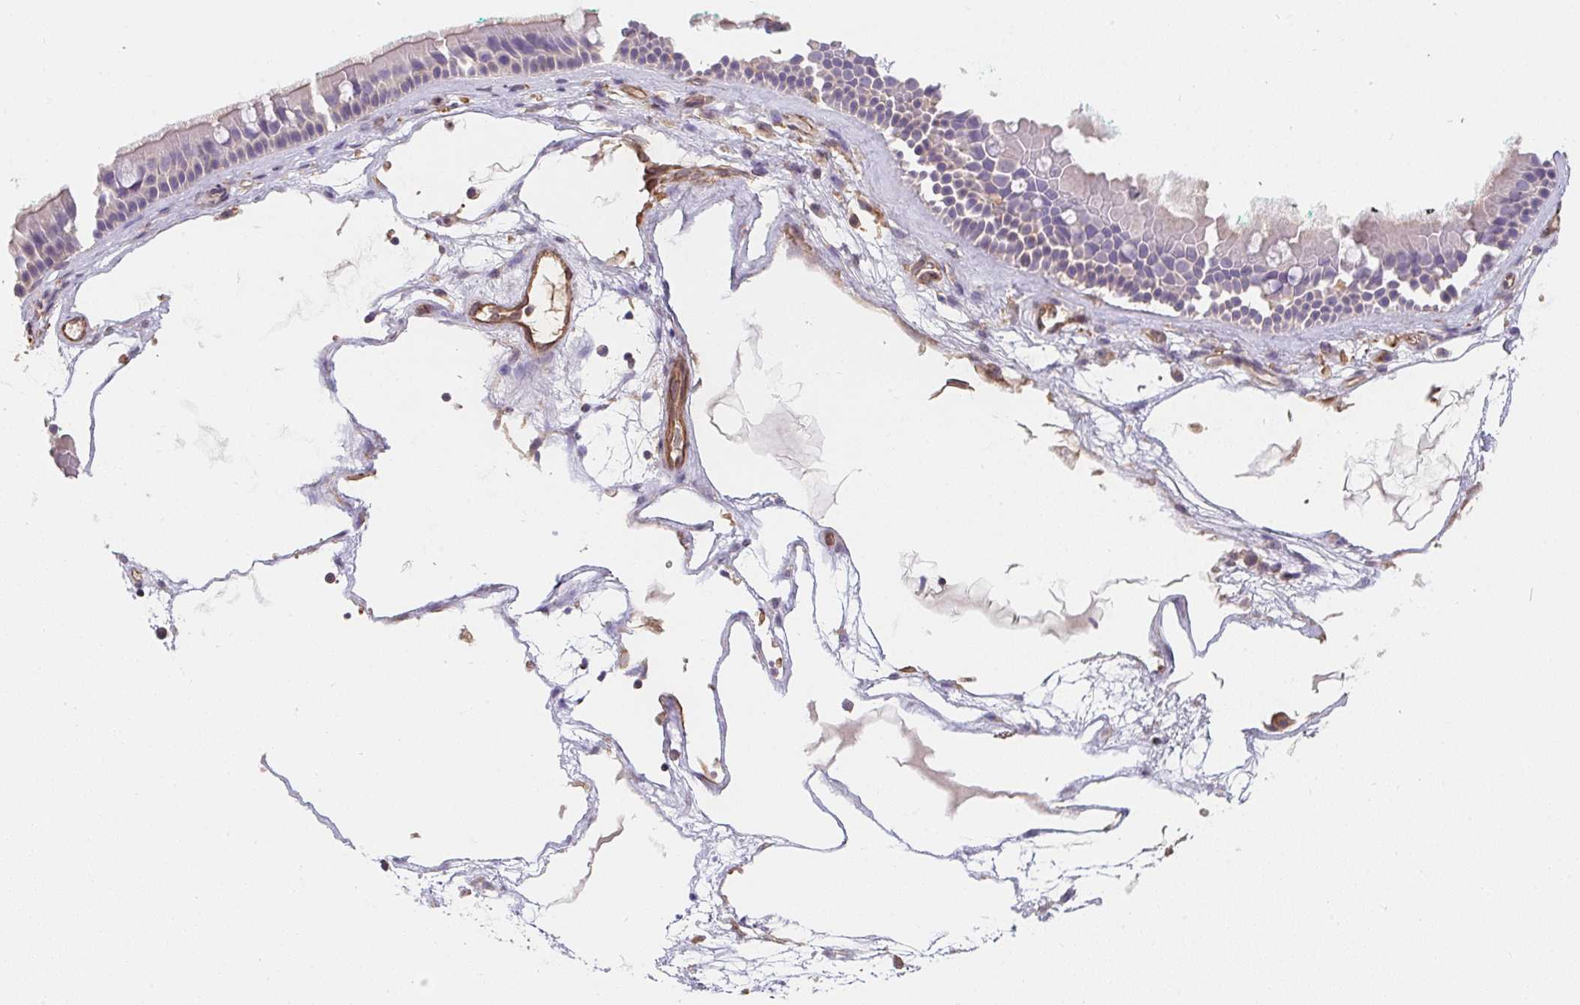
{"staining": {"intensity": "negative", "quantity": "none", "location": "none"}, "tissue": "nasopharynx", "cell_type": "Respiratory epithelial cells", "image_type": "normal", "snomed": [{"axis": "morphology", "description": "Normal tissue, NOS"}, {"axis": "topography", "description": "Nasopharynx"}], "caption": "The immunohistochemistry (IHC) photomicrograph has no significant expression in respiratory epithelial cells of nasopharynx. (DAB IHC with hematoxylin counter stain).", "gene": "TBKBP1", "patient": {"sex": "male", "age": 68}}